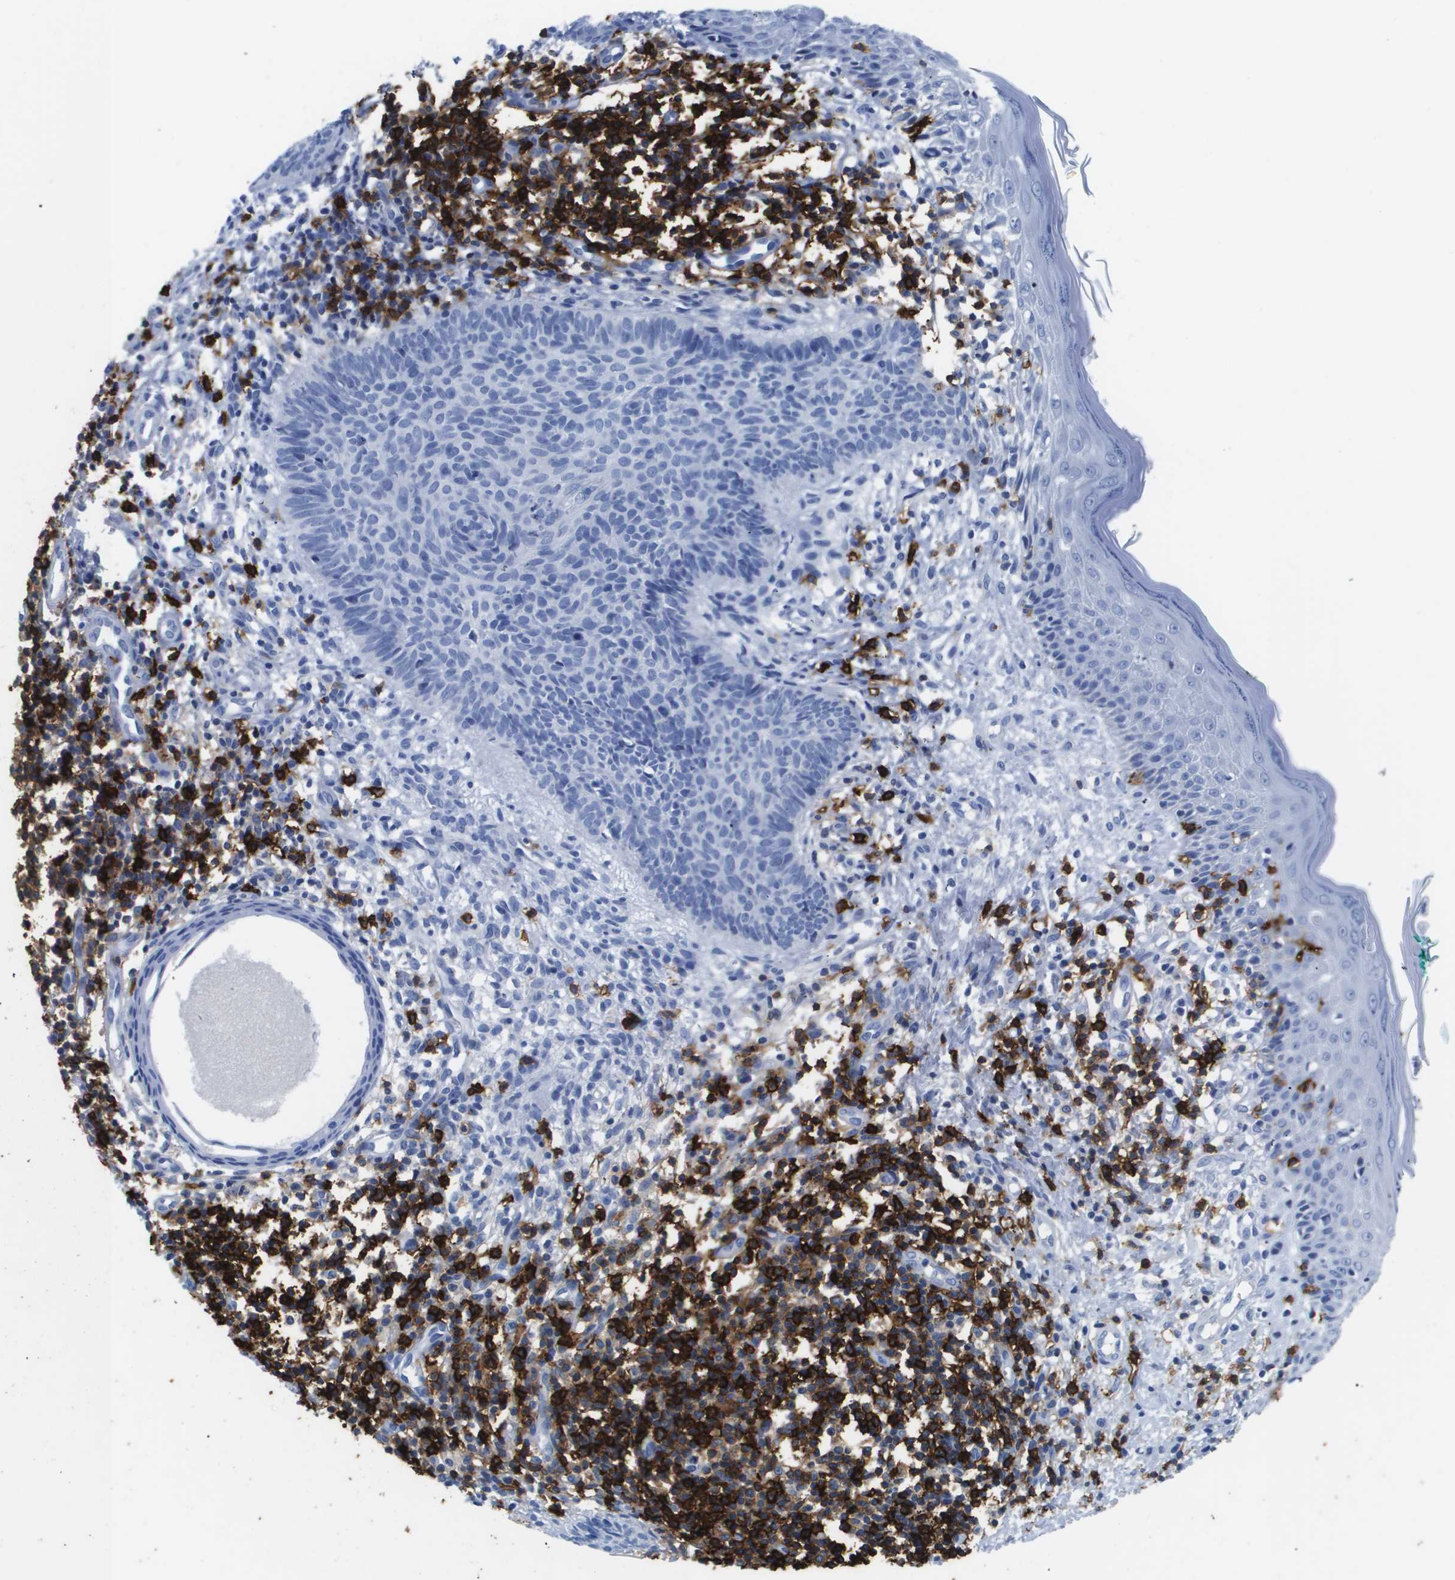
{"staining": {"intensity": "negative", "quantity": "none", "location": "none"}, "tissue": "skin cancer", "cell_type": "Tumor cells", "image_type": "cancer", "snomed": [{"axis": "morphology", "description": "Basal cell carcinoma"}, {"axis": "topography", "description": "Skin"}], "caption": "An image of human skin cancer is negative for staining in tumor cells.", "gene": "MS4A1", "patient": {"sex": "male", "age": 60}}